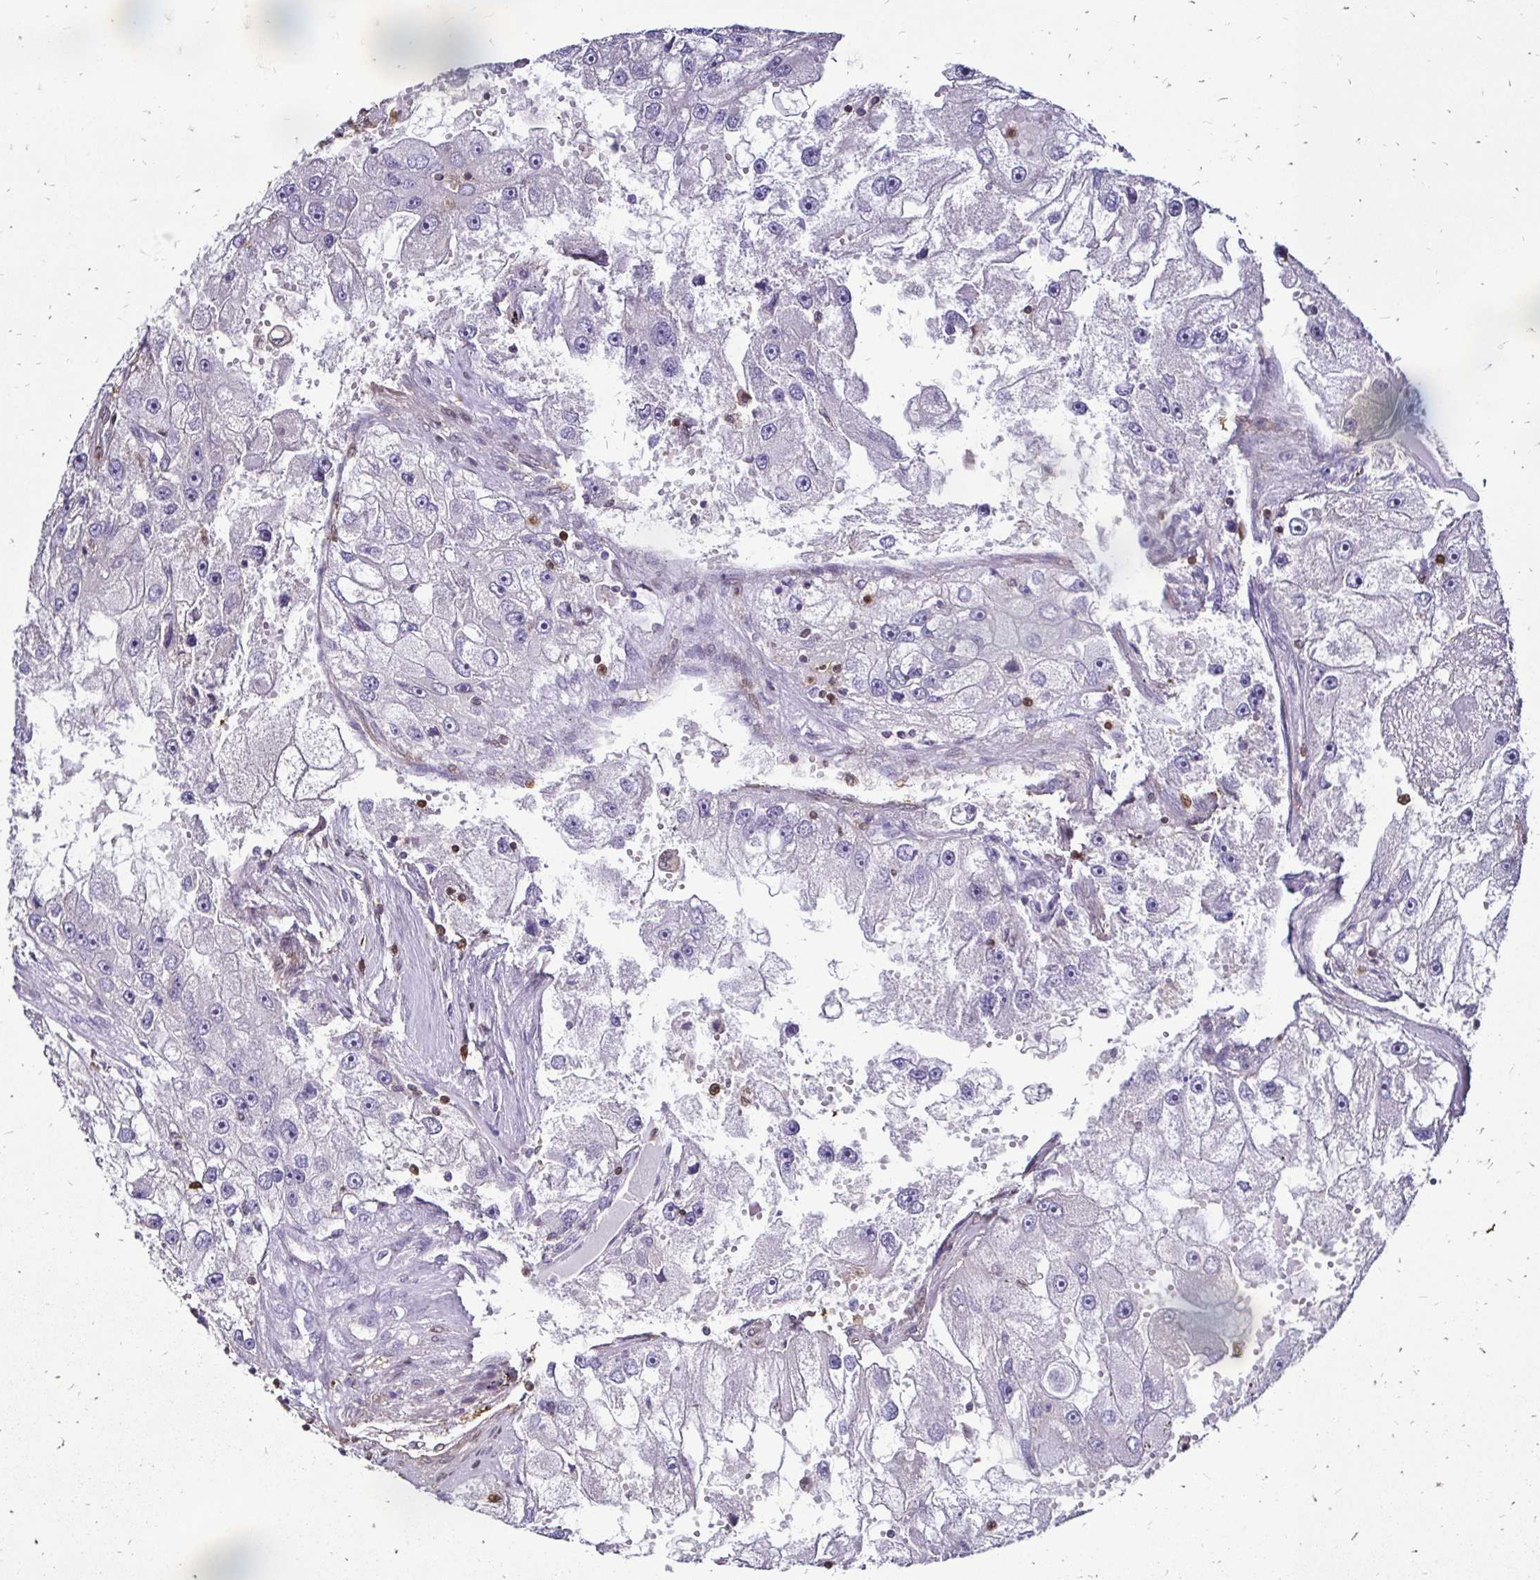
{"staining": {"intensity": "negative", "quantity": "none", "location": "none"}, "tissue": "renal cancer", "cell_type": "Tumor cells", "image_type": "cancer", "snomed": [{"axis": "morphology", "description": "Adenocarcinoma, NOS"}, {"axis": "topography", "description": "Kidney"}], "caption": "DAB (3,3'-diaminobenzidine) immunohistochemical staining of renal cancer shows no significant expression in tumor cells.", "gene": "ZFP1", "patient": {"sex": "male", "age": 63}}